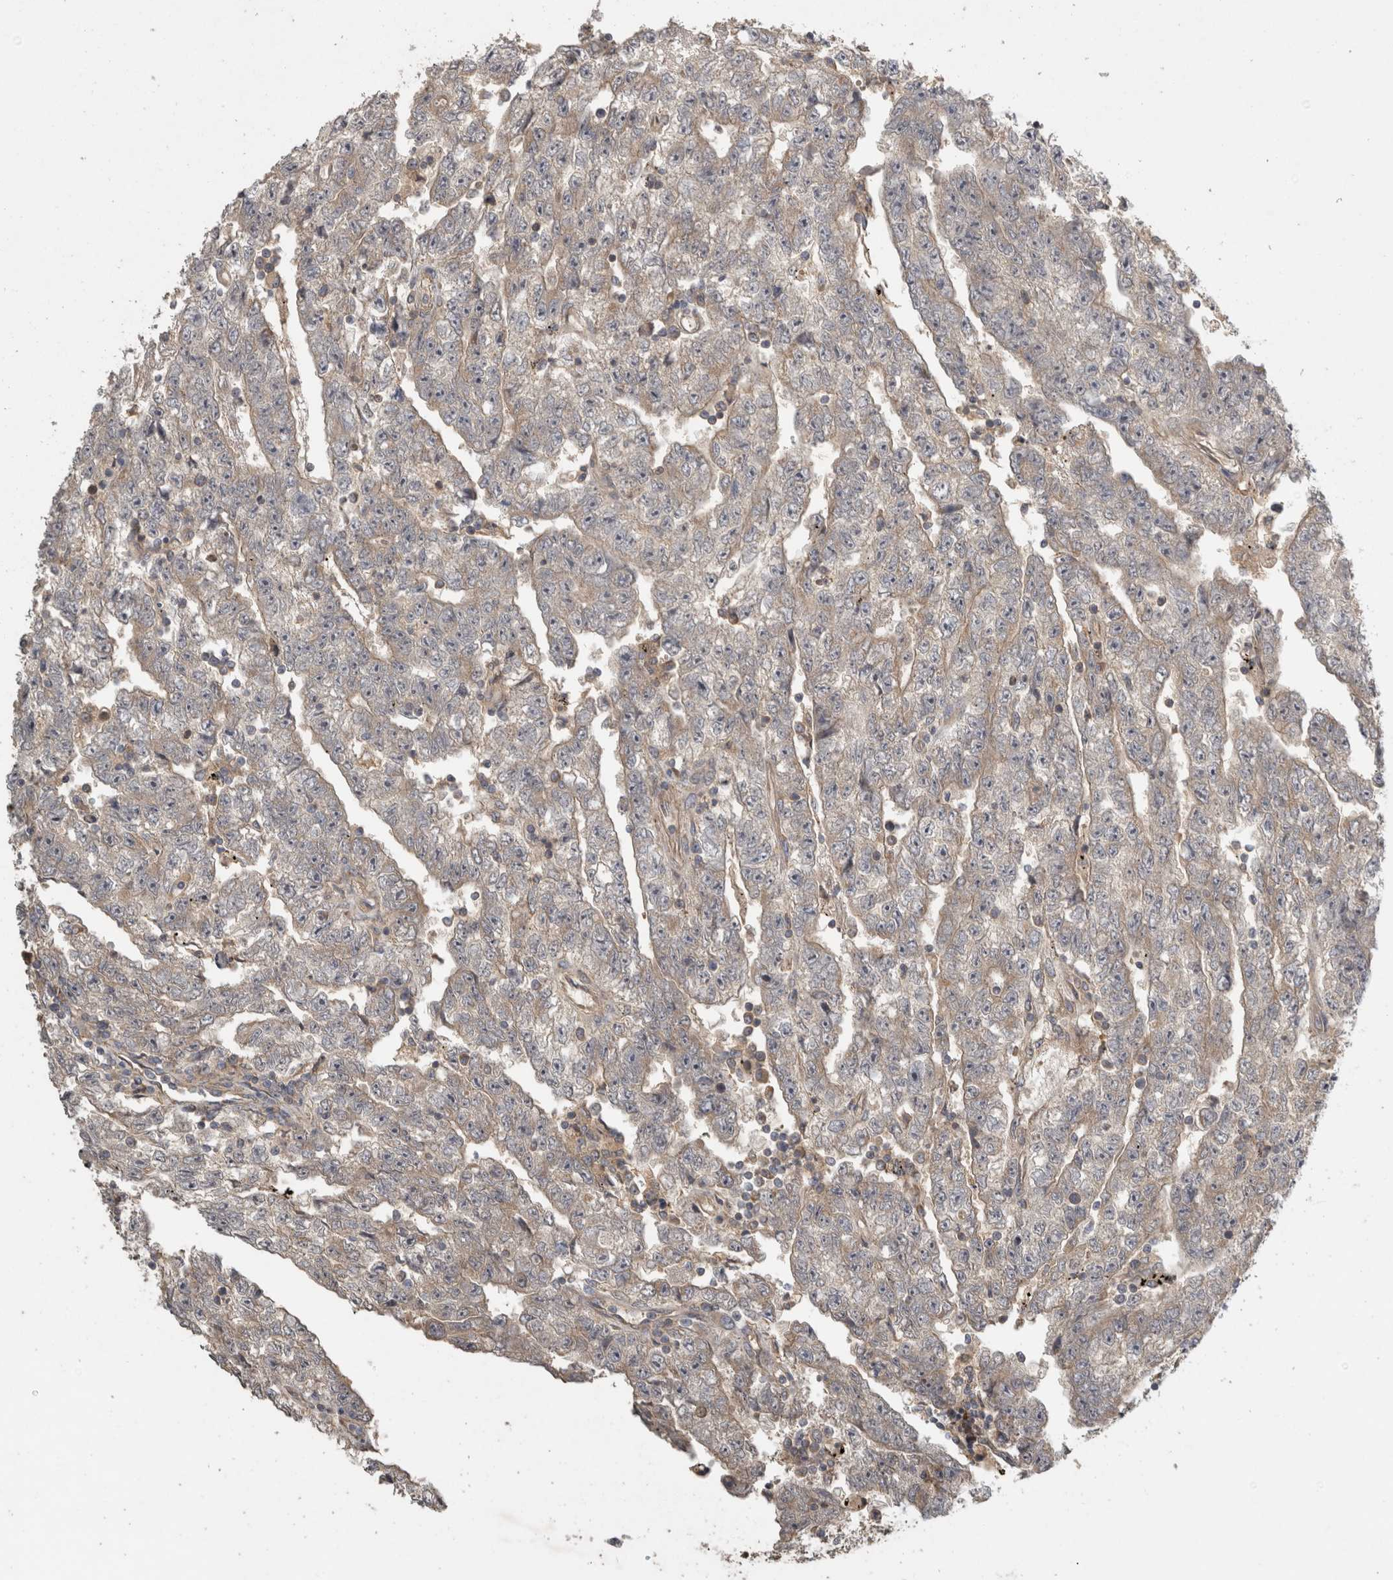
{"staining": {"intensity": "negative", "quantity": "none", "location": "none"}, "tissue": "testis cancer", "cell_type": "Tumor cells", "image_type": "cancer", "snomed": [{"axis": "morphology", "description": "Carcinoma, Embryonal, NOS"}, {"axis": "topography", "description": "Testis"}], "caption": "Immunohistochemistry (IHC) photomicrograph of testis cancer (embryonal carcinoma) stained for a protein (brown), which demonstrates no expression in tumor cells.", "gene": "VEPH1", "patient": {"sex": "male", "age": 25}}